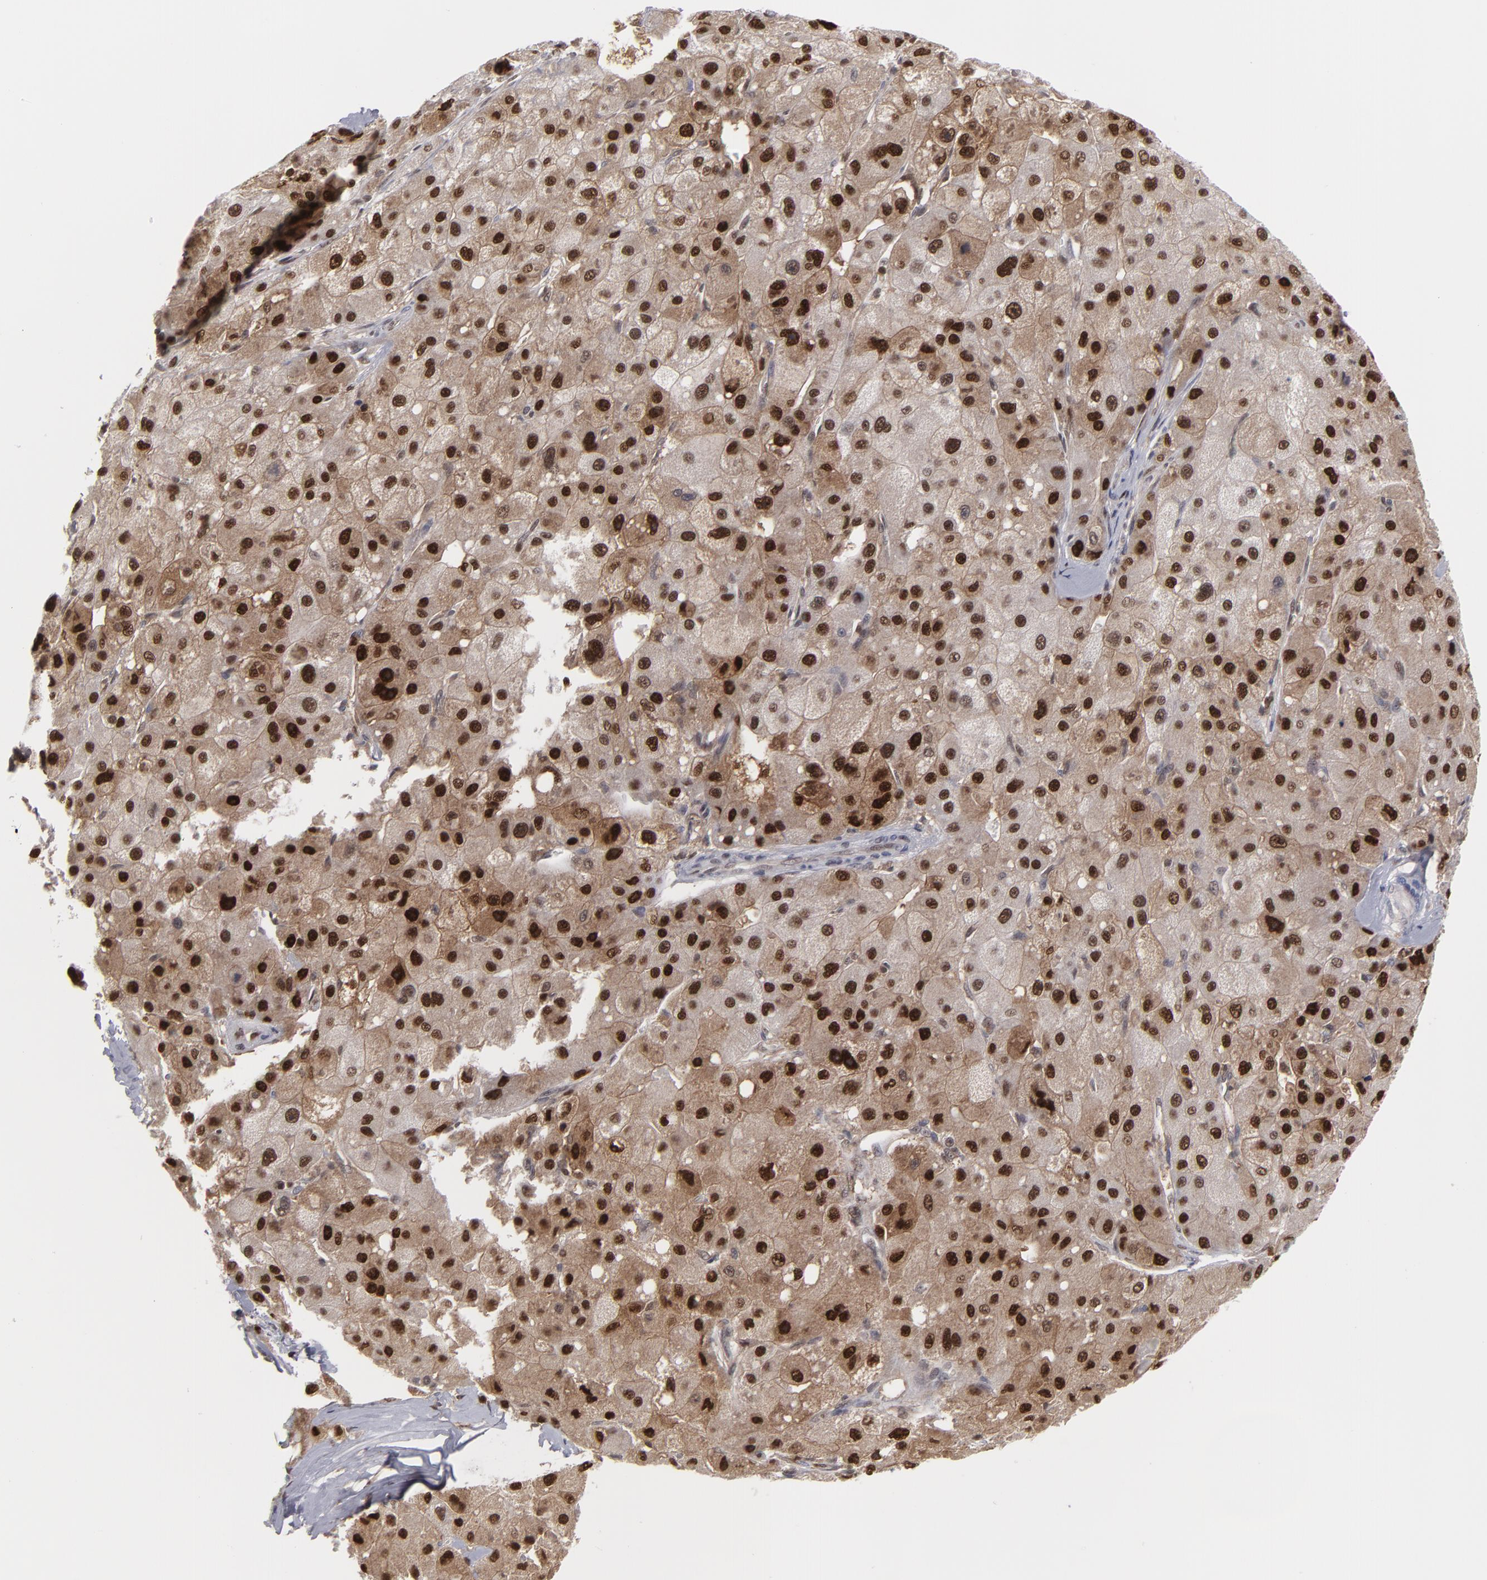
{"staining": {"intensity": "moderate", "quantity": ">75%", "location": "cytoplasmic/membranous,nuclear"}, "tissue": "liver cancer", "cell_type": "Tumor cells", "image_type": "cancer", "snomed": [{"axis": "morphology", "description": "Carcinoma, Hepatocellular, NOS"}, {"axis": "topography", "description": "Liver"}], "caption": "This is an image of immunohistochemistry (IHC) staining of liver hepatocellular carcinoma, which shows moderate staining in the cytoplasmic/membranous and nuclear of tumor cells.", "gene": "GSR", "patient": {"sex": "male", "age": 80}}